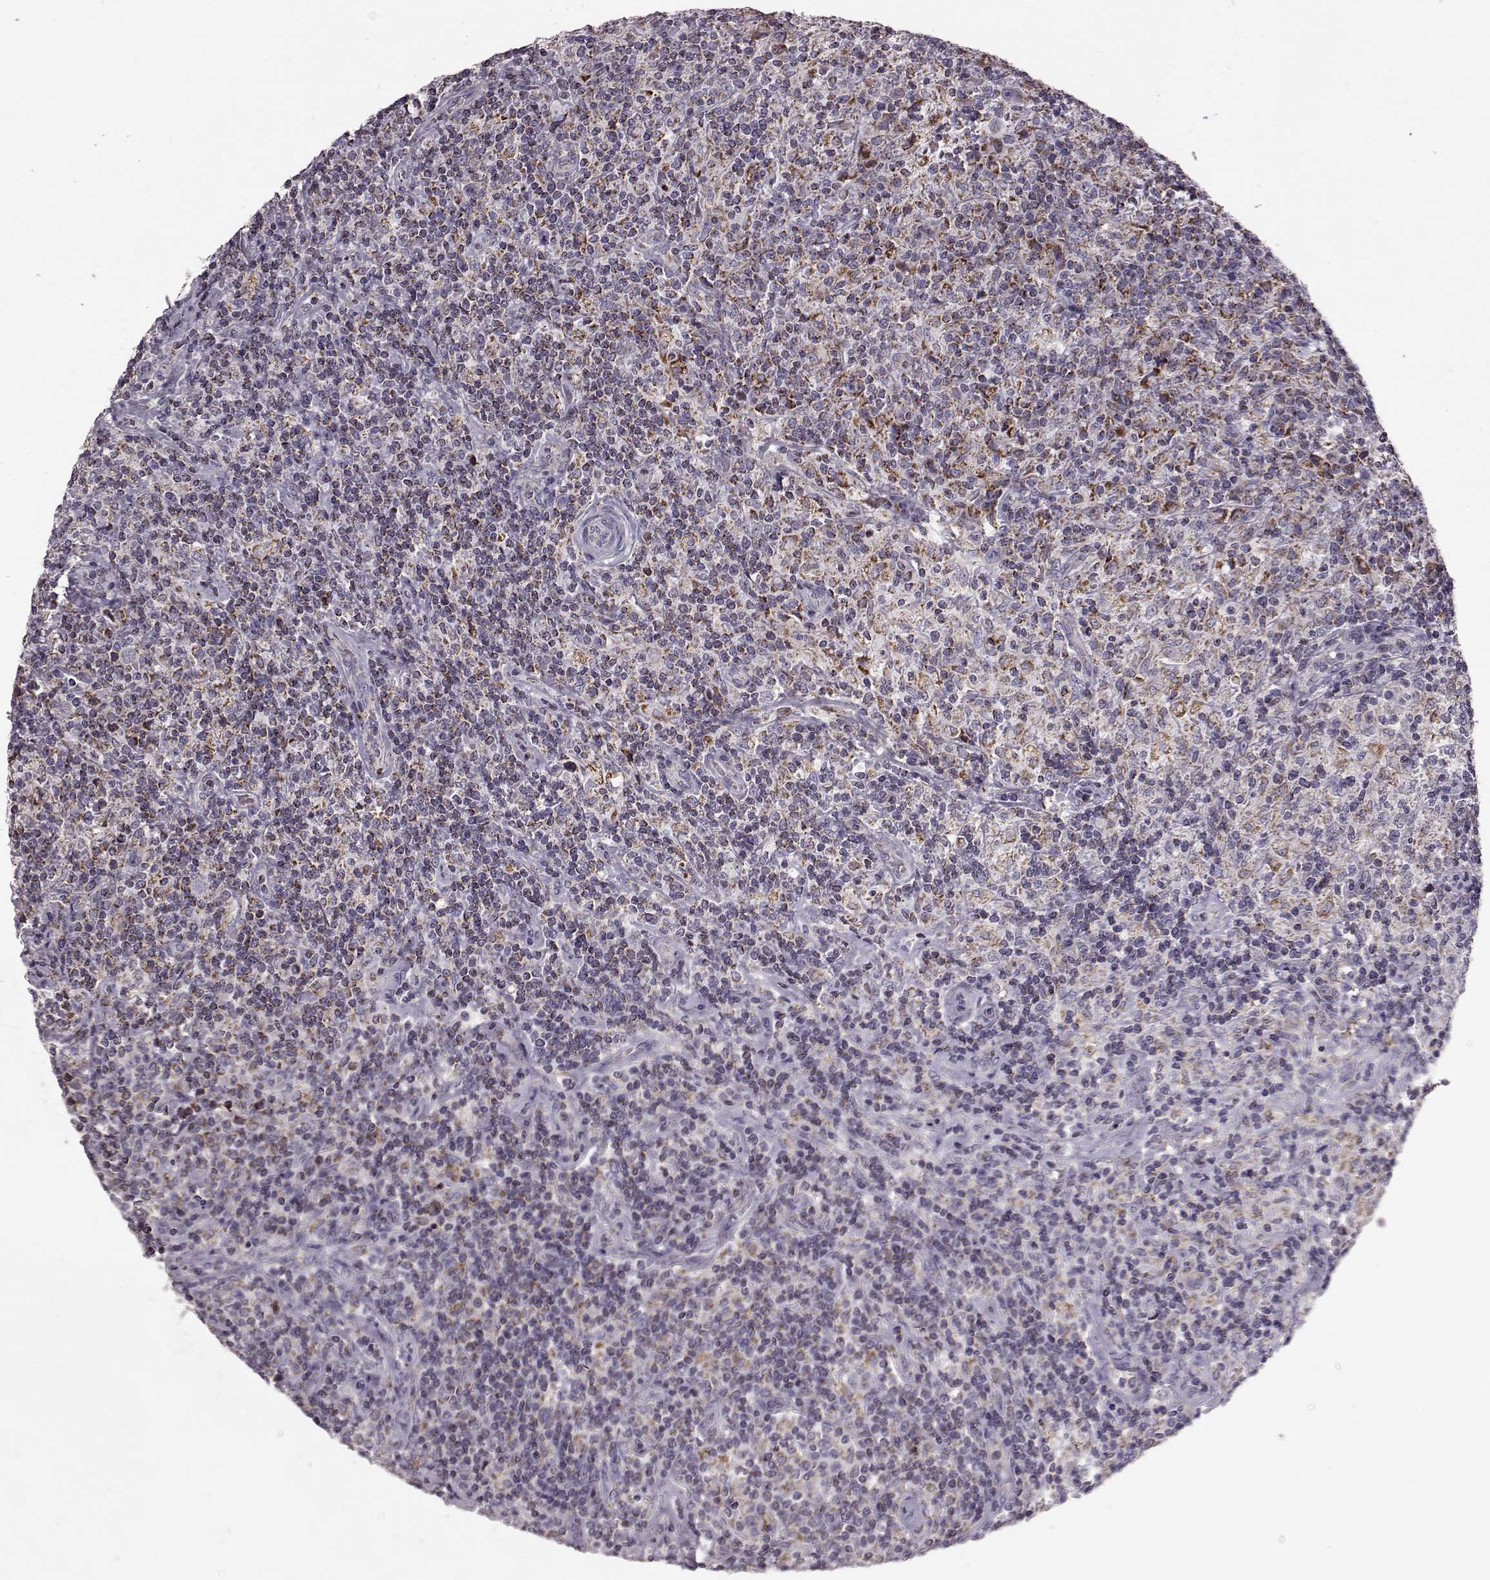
{"staining": {"intensity": "weak", "quantity": ">75%", "location": "cytoplasmic/membranous"}, "tissue": "lymphoma", "cell_type": "Tumor cells", "image_type": "cancer", "snomed": [{"axis": "morphology", "description": "Hodgkin's disease, NOS"}, {"axis": "topography", "description": "Lymph node"}], "caption": "This is an image of IHC staining of Hodgkin's disease, which shows weak expression in the cytoplasmic/membranous of tumor cells.", "gene": "ATP5MF", "patient": {"sex": "male", "age": 70}}